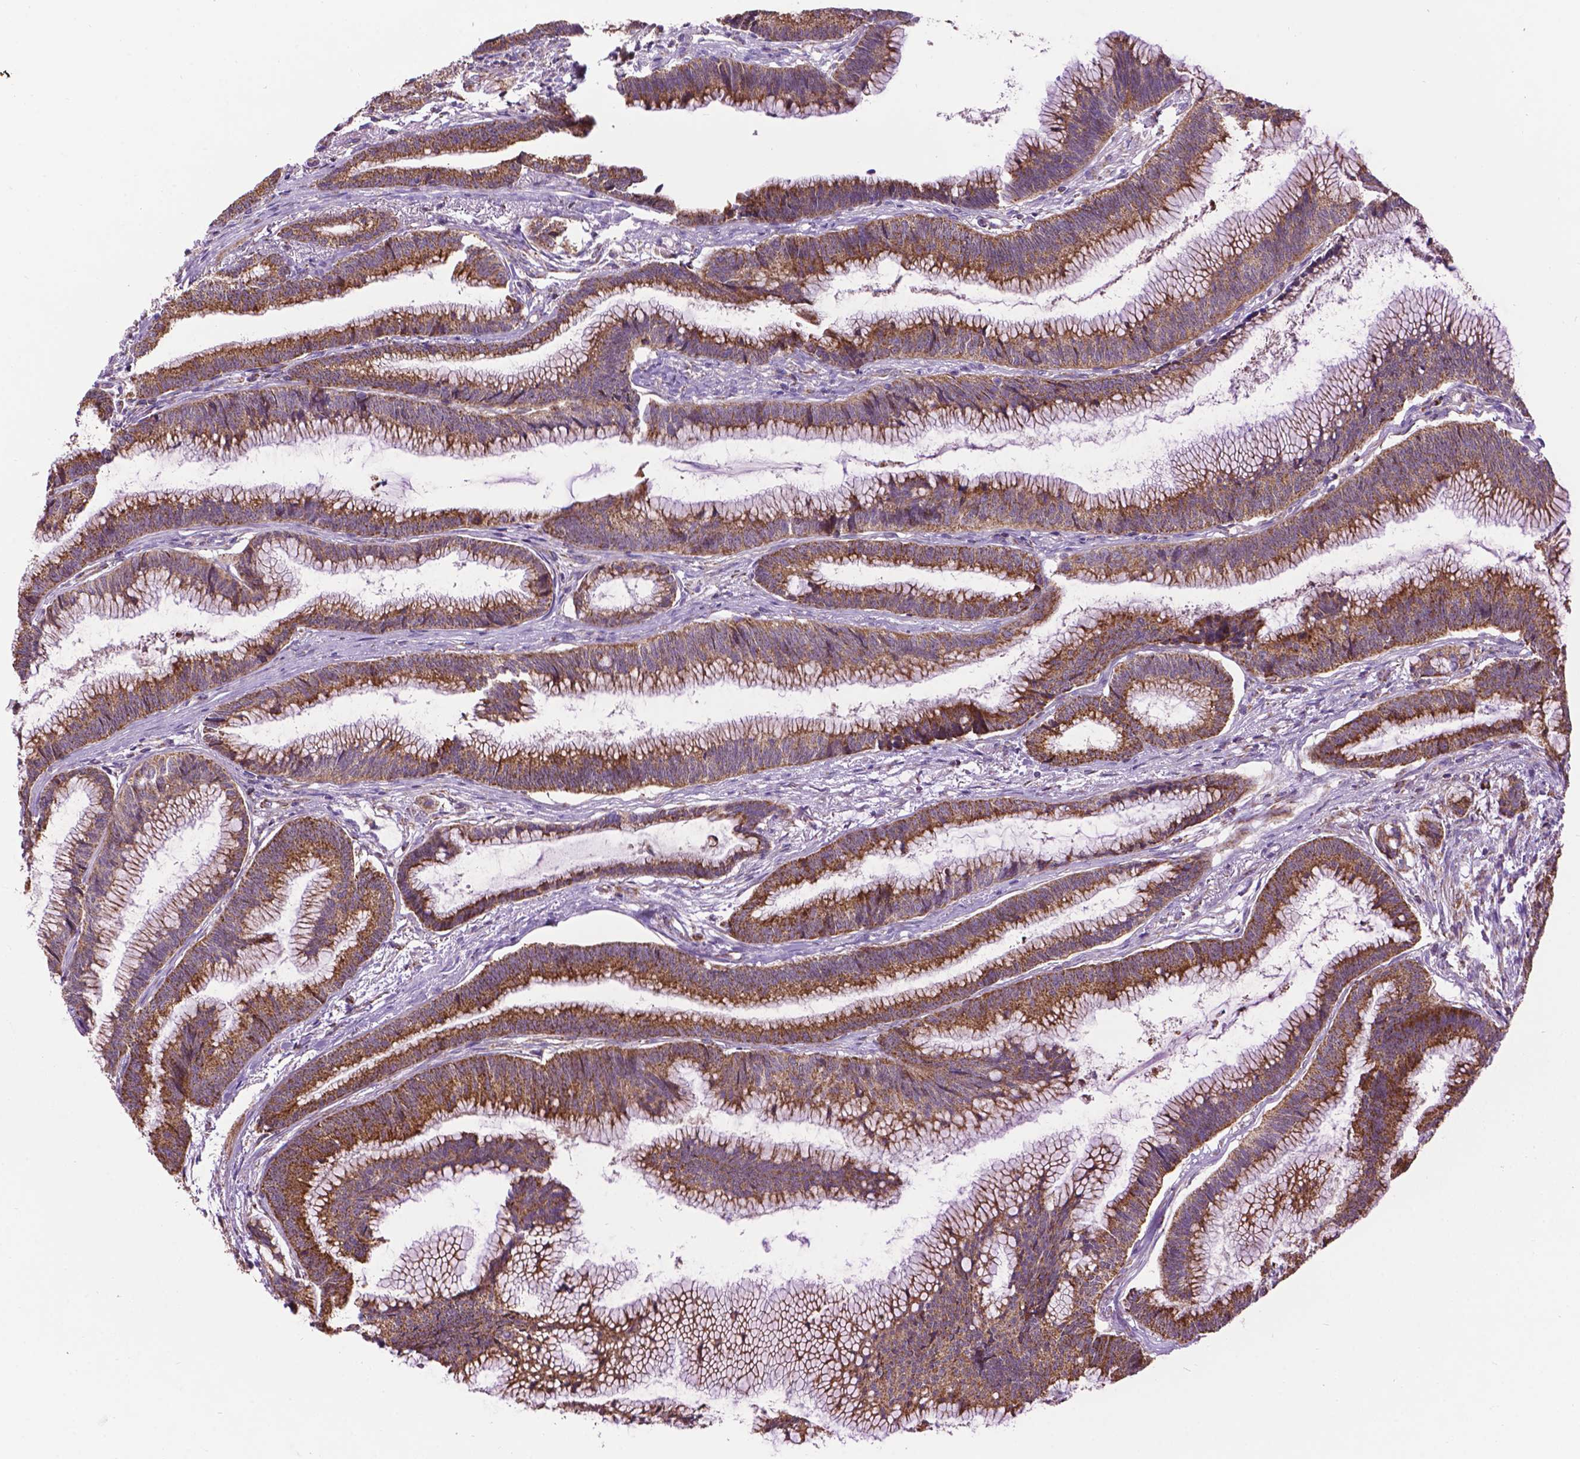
{"staining": {"intensity": "moderate", "quantity": ">75%", "location": "cytoplasmic/membranous"}, "tissue": "colorectal cancer", "cell_type": "Tumor cells", "image_type": "cancer", "snomed": [{"axis": "morphology", "description": "Adenocarcinoma, NOS"}, {"axis": "topography", "description": "Colon"}], "caption": "The micrograph exhibits staining of adenocarcinoma (colorectal), revealing moderate cytoplasmic/membranous protein expression (brown color) within tumor cells.", "gene": "PYCR3", "patient": {"sex": "female", "age": 78}}